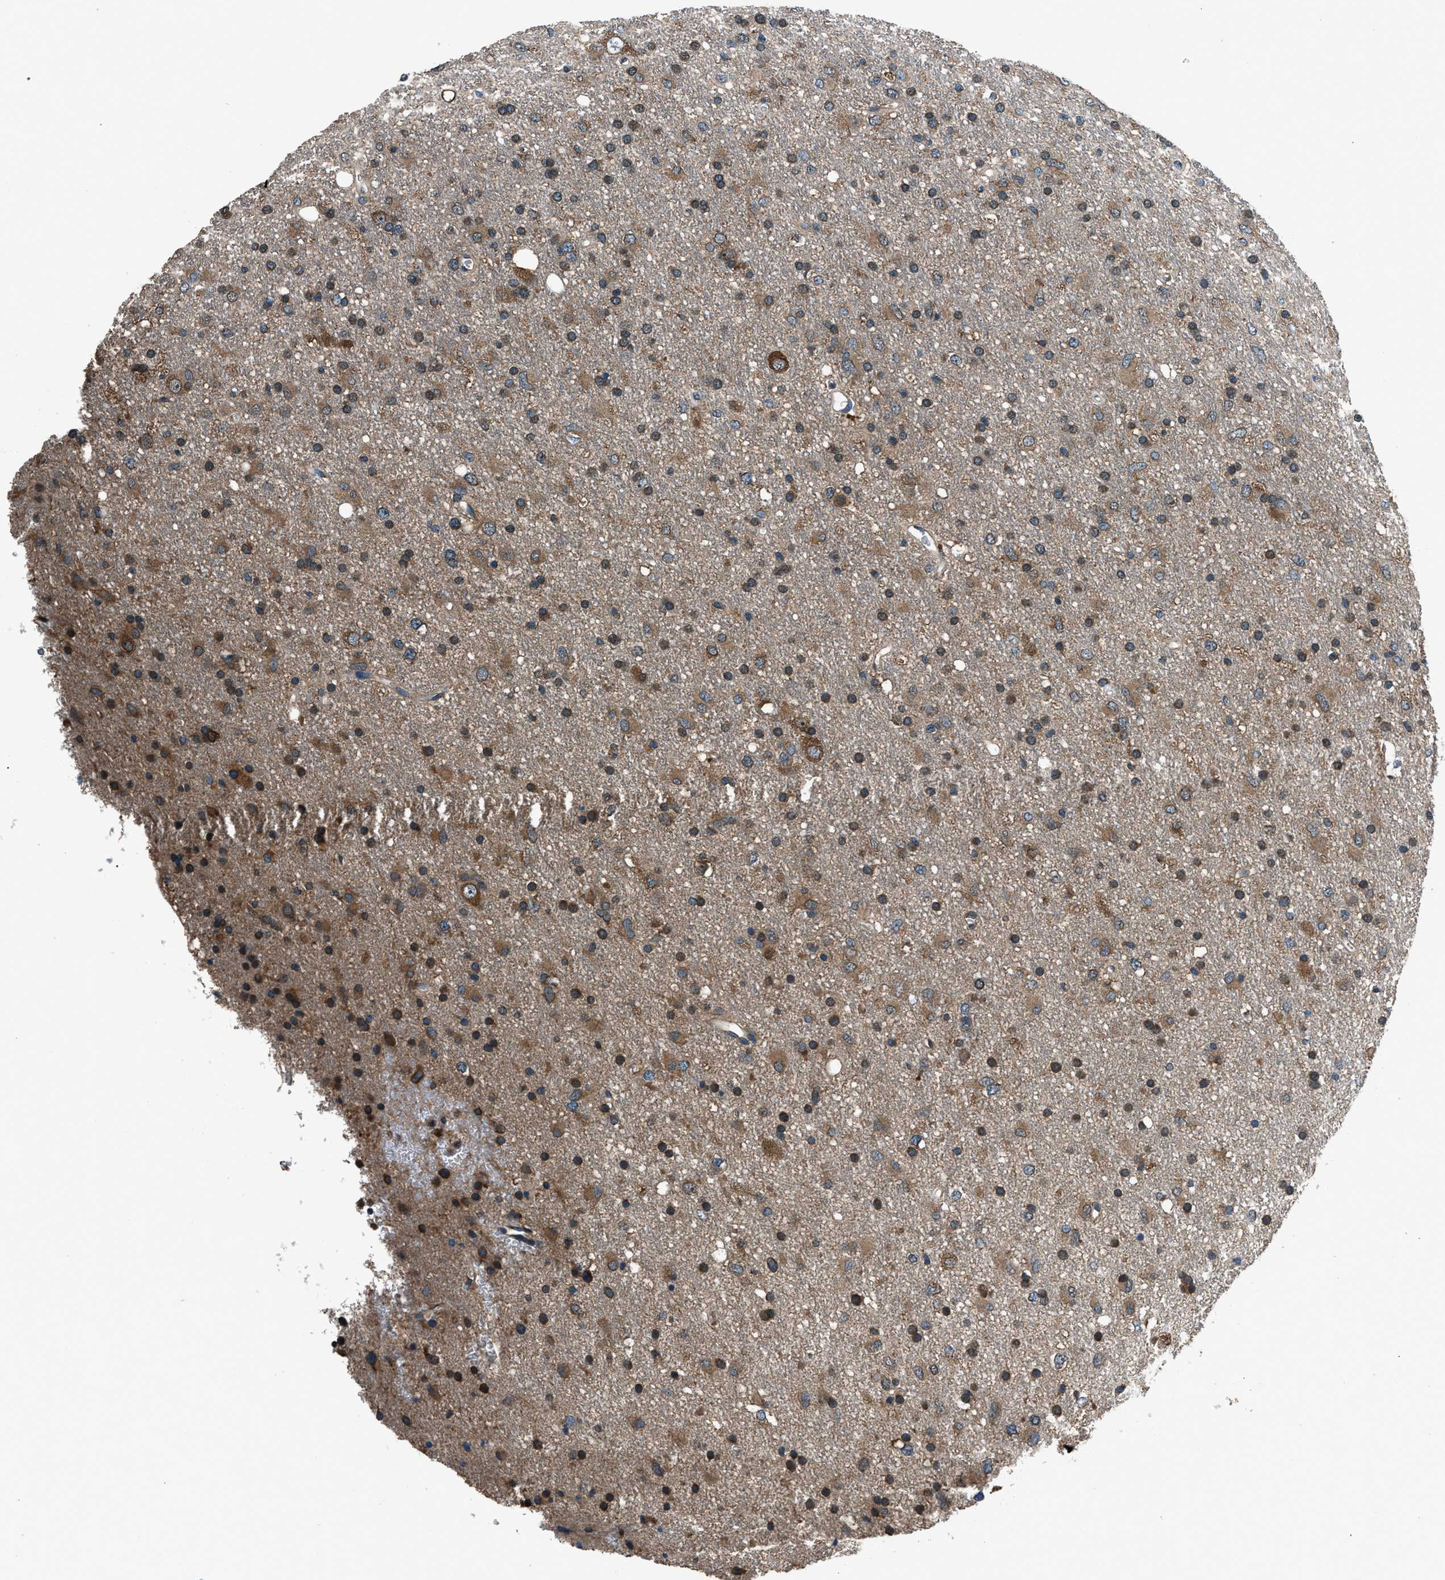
{"staining": {"intensity": "moderate", "quantity": ">75%", "location": "cytoplasmic/membranous"}, "tissue": "glioma", "cell_type": "Tumor cells", "image_type": "cancer", "snomed": [{"axis": "morphology", "description": "Glioma, malignant, Low grade"}, {"axis": "topography", "description": "Brain"}], "caption": "Malignant glioma (low-grade) stained for a protein reveals moderate cytoplasmic/membranous positivity in tumor cells.", "gene": "ARFGAP2", "patient": {"sex": "male", "age": 77}}